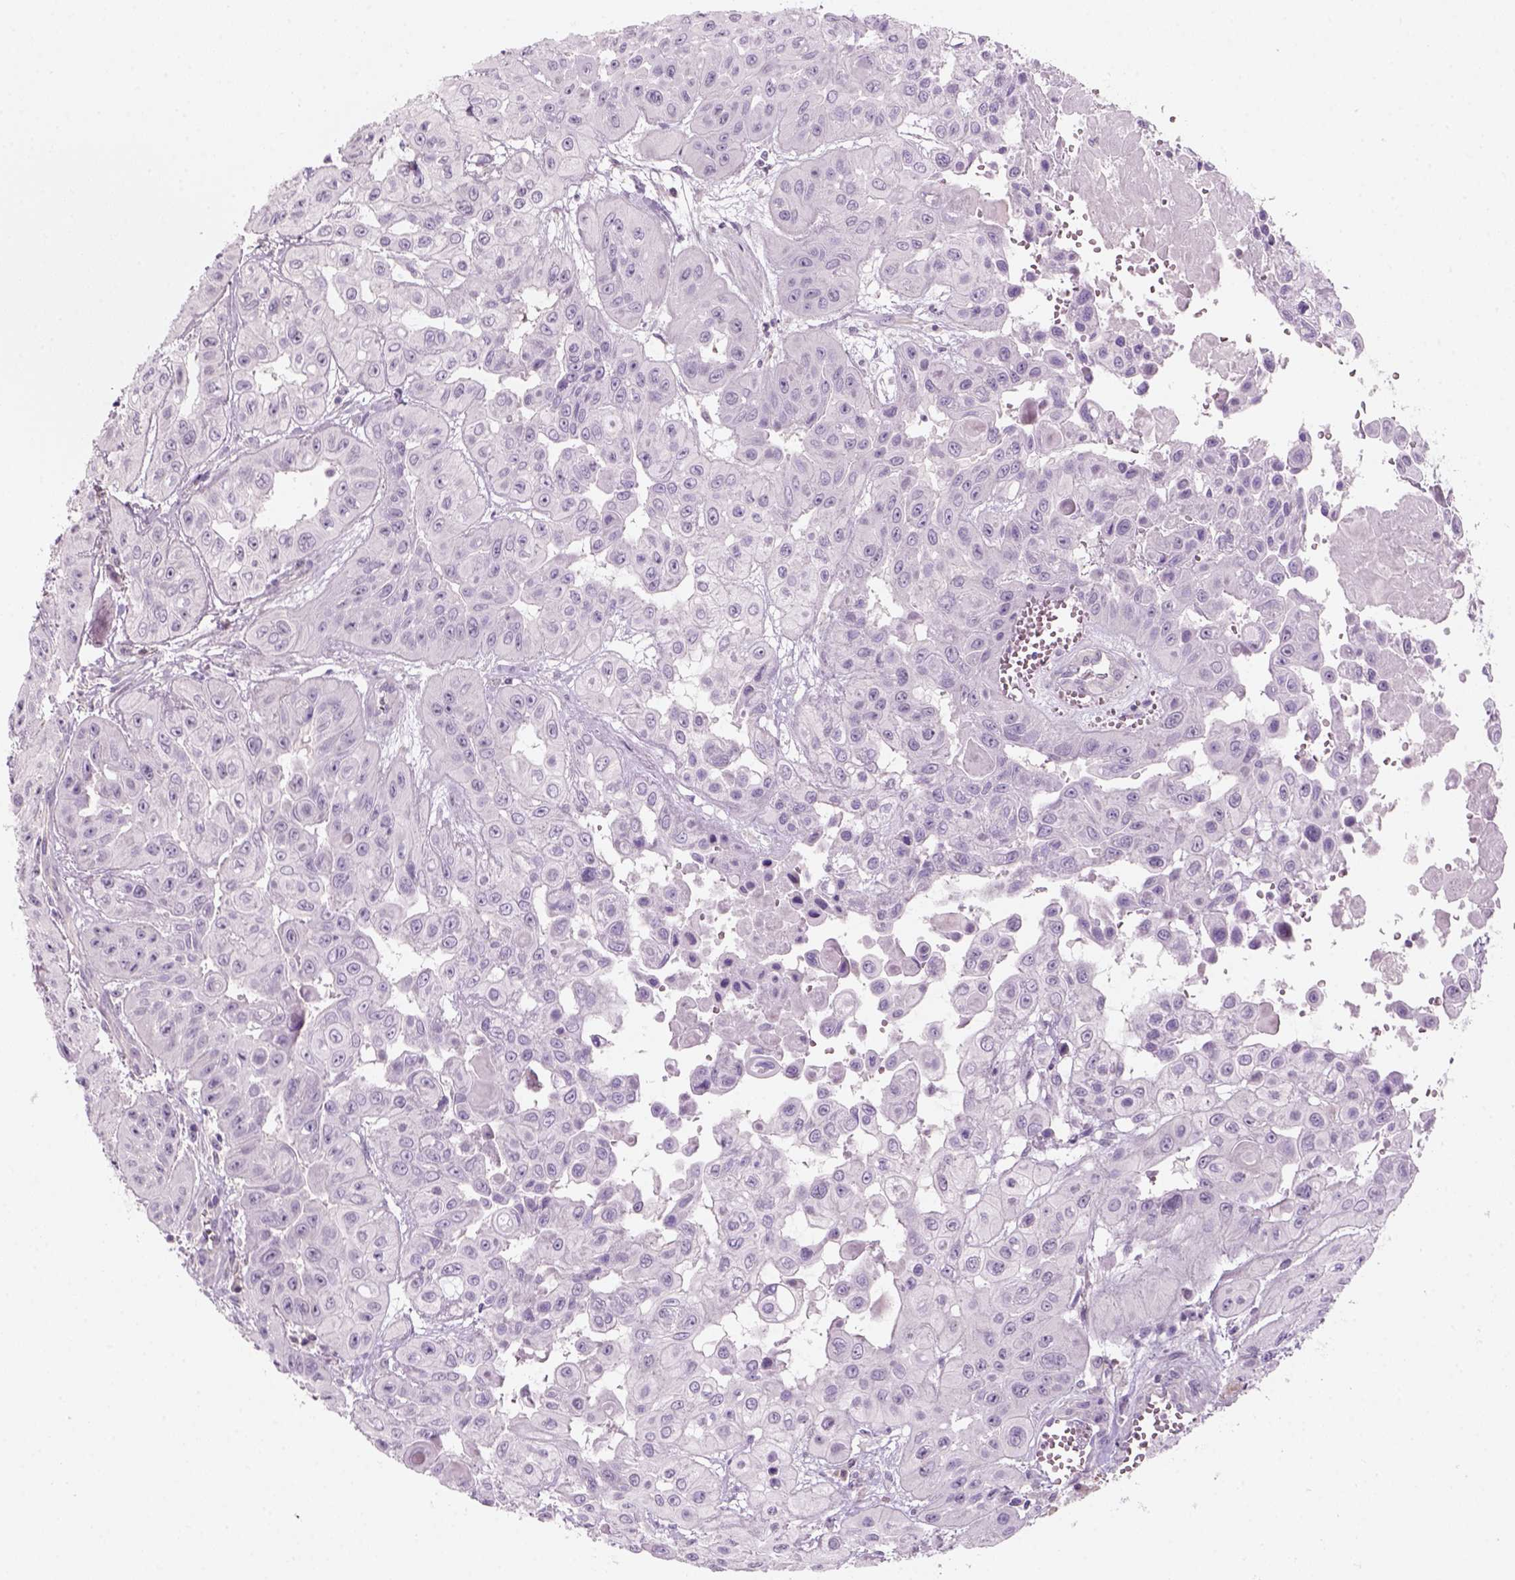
{"staining": {"intensity": "negative", "quantity": "none", "location": "none"}, "tissue": "head and neck cancer", "cell_type": "Tumor cells", "image_type": "cancer", "snomed": [{"axis": "morphology", "description": "Adenocarcinoma, NOS"}, {"axis": "topography", "description": "Head-Neck"}], "caption": "Immunohistochemical staining of head and neck cancer displays no significant positivity in tumor cells.", "gene": "KRT25", "patient": {"sex": "male", "age": 73}}